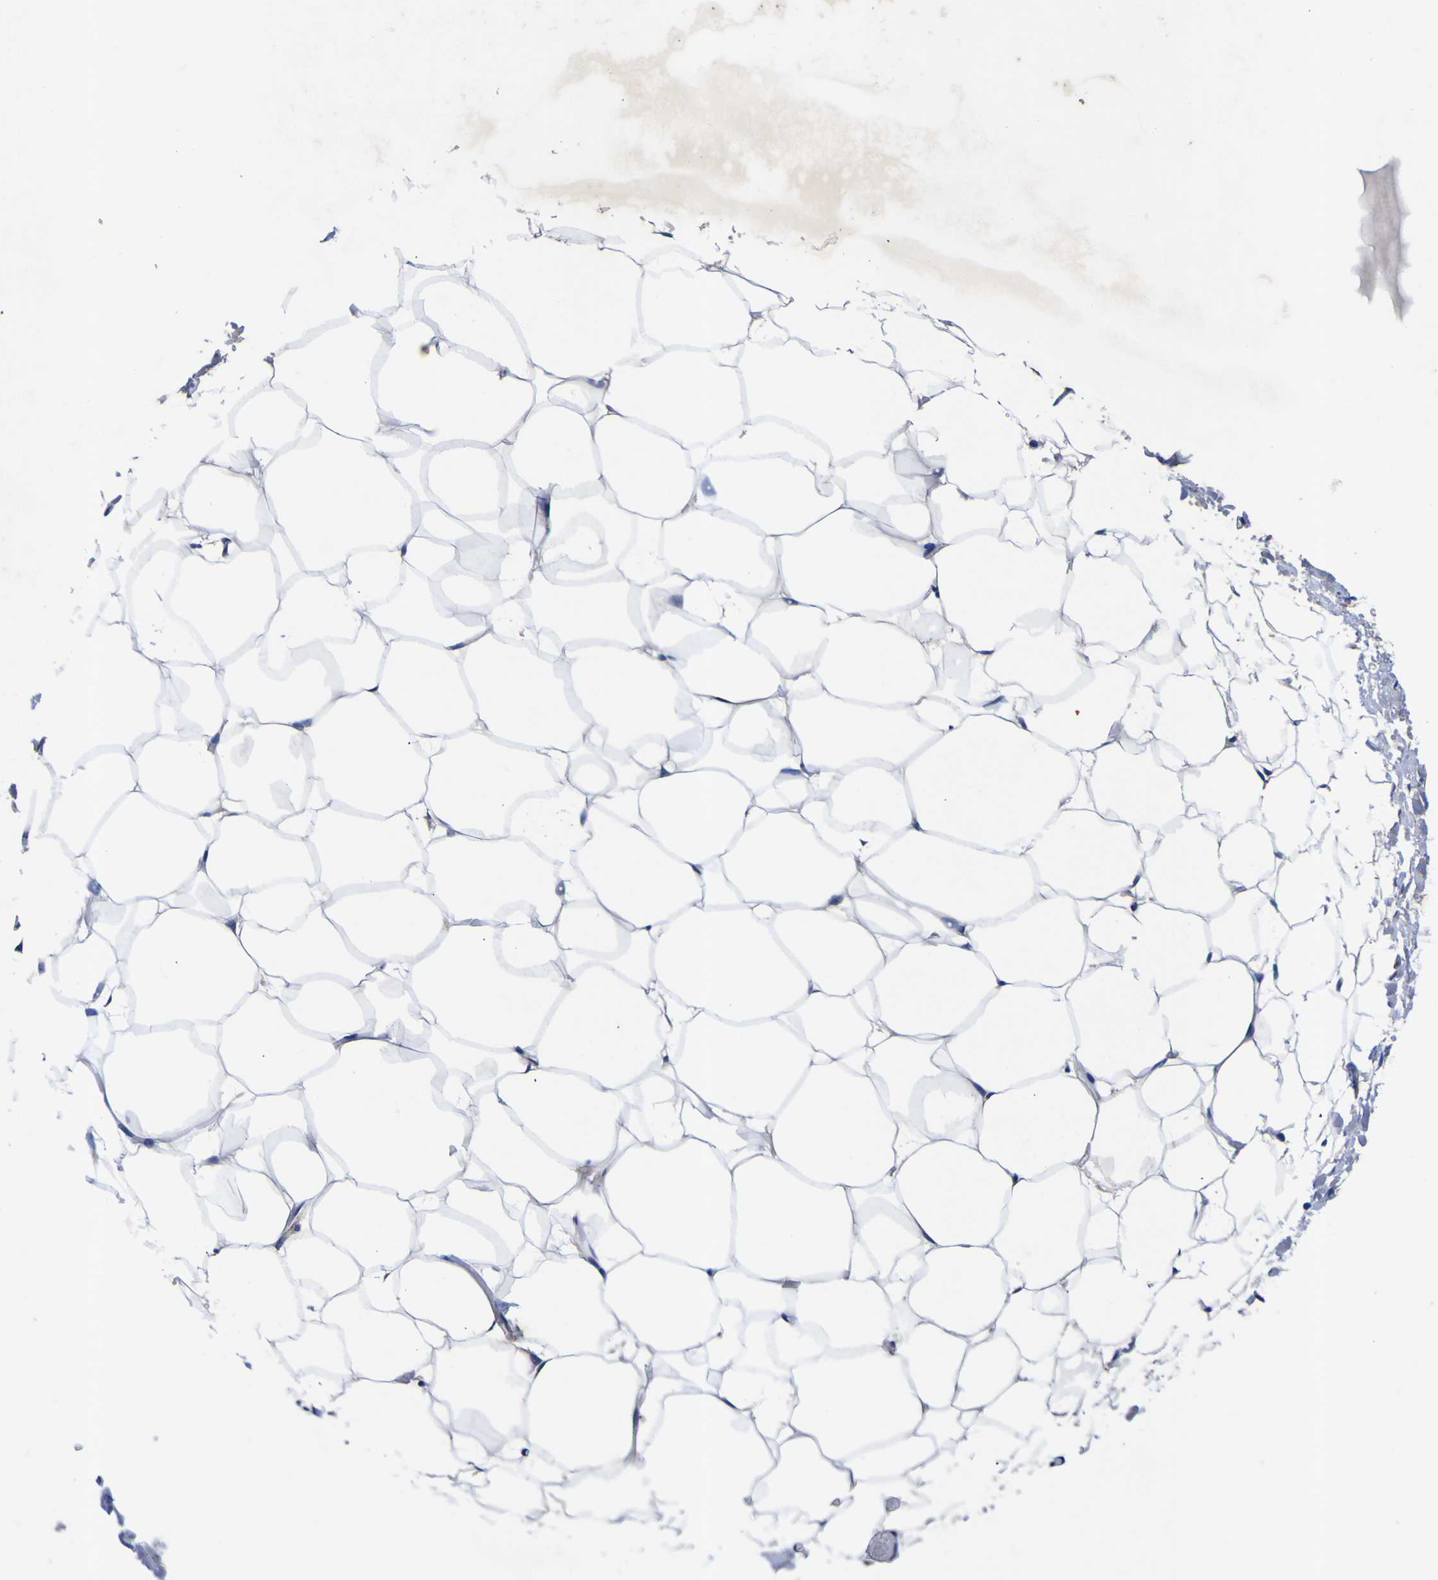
{"staining": {"intensity": "negative", "quantity": "none", "location": "none"}, "tissue": "adipose tissue", "cell_type": "Adipocytes", "image_type": "normal", "snomed": [{"axis": "morphology", "description": "Normal tissue, NOS"}, {"axis": "topography", "description": "Breast"}, {"axis": "topography", "description": "Adipose tissue"}], "caption": "Micrograph shows no protein expression in adipocytes of benign adipose tissue.", "gene": "VASN", "patient": {"sex": "female", "age": 25}}